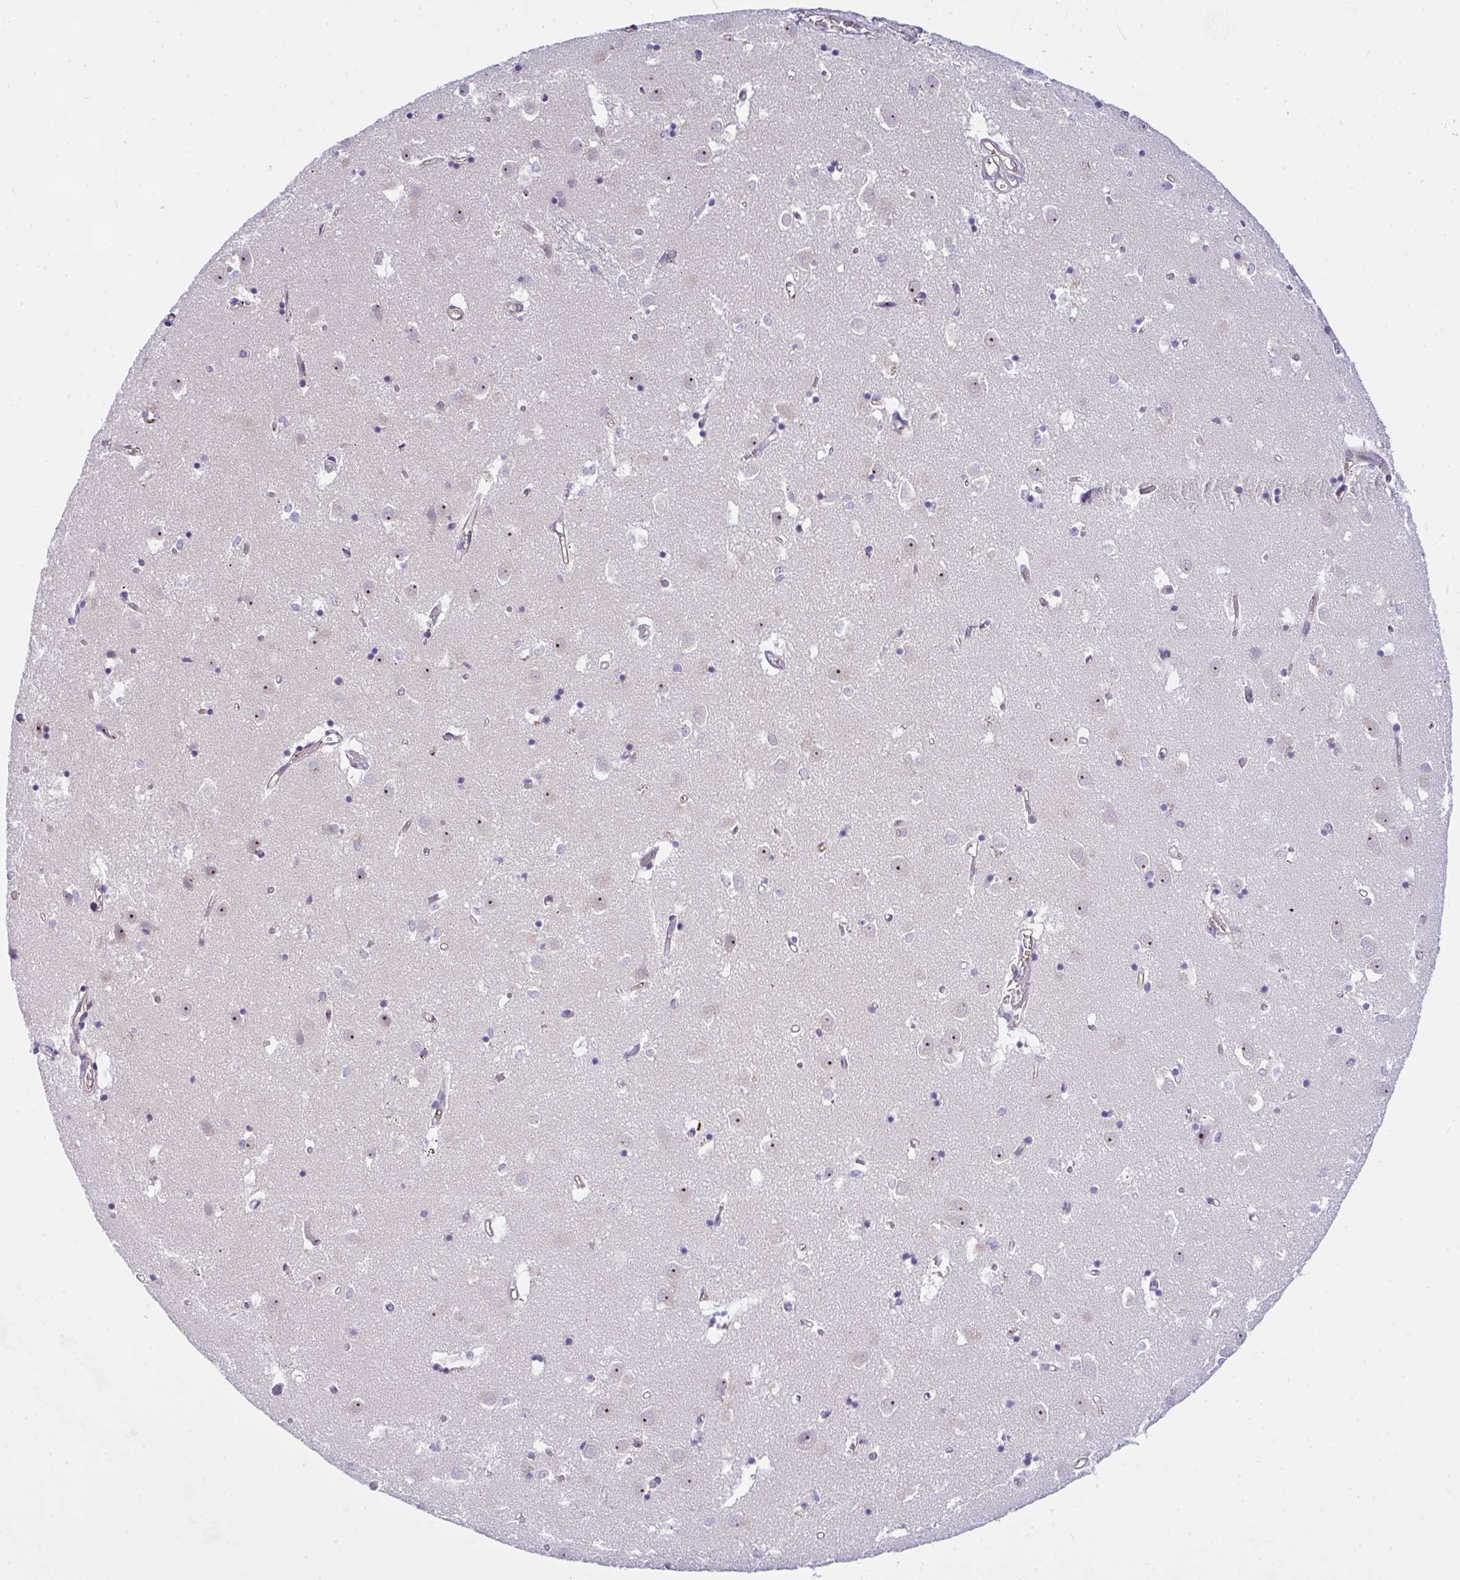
{"staining": {"intensity": "negative", "quantity": "none", "location": "none"}, "tissue": "caudate", "cell_type": "Glial cells", "image_type": "normal", "snomed": [{"axis": "morphology", "description": "Normal tissue, NOS"}, {"axis": "topography", "description": "Lateral ventricle wall"}], "caption": "Immunohistochemical staining of unremarkable human caudate demonstrates no significant positivity in glial cells.", "gene": "NFXL1", "patient": {"sex": "male", "age": 70}}